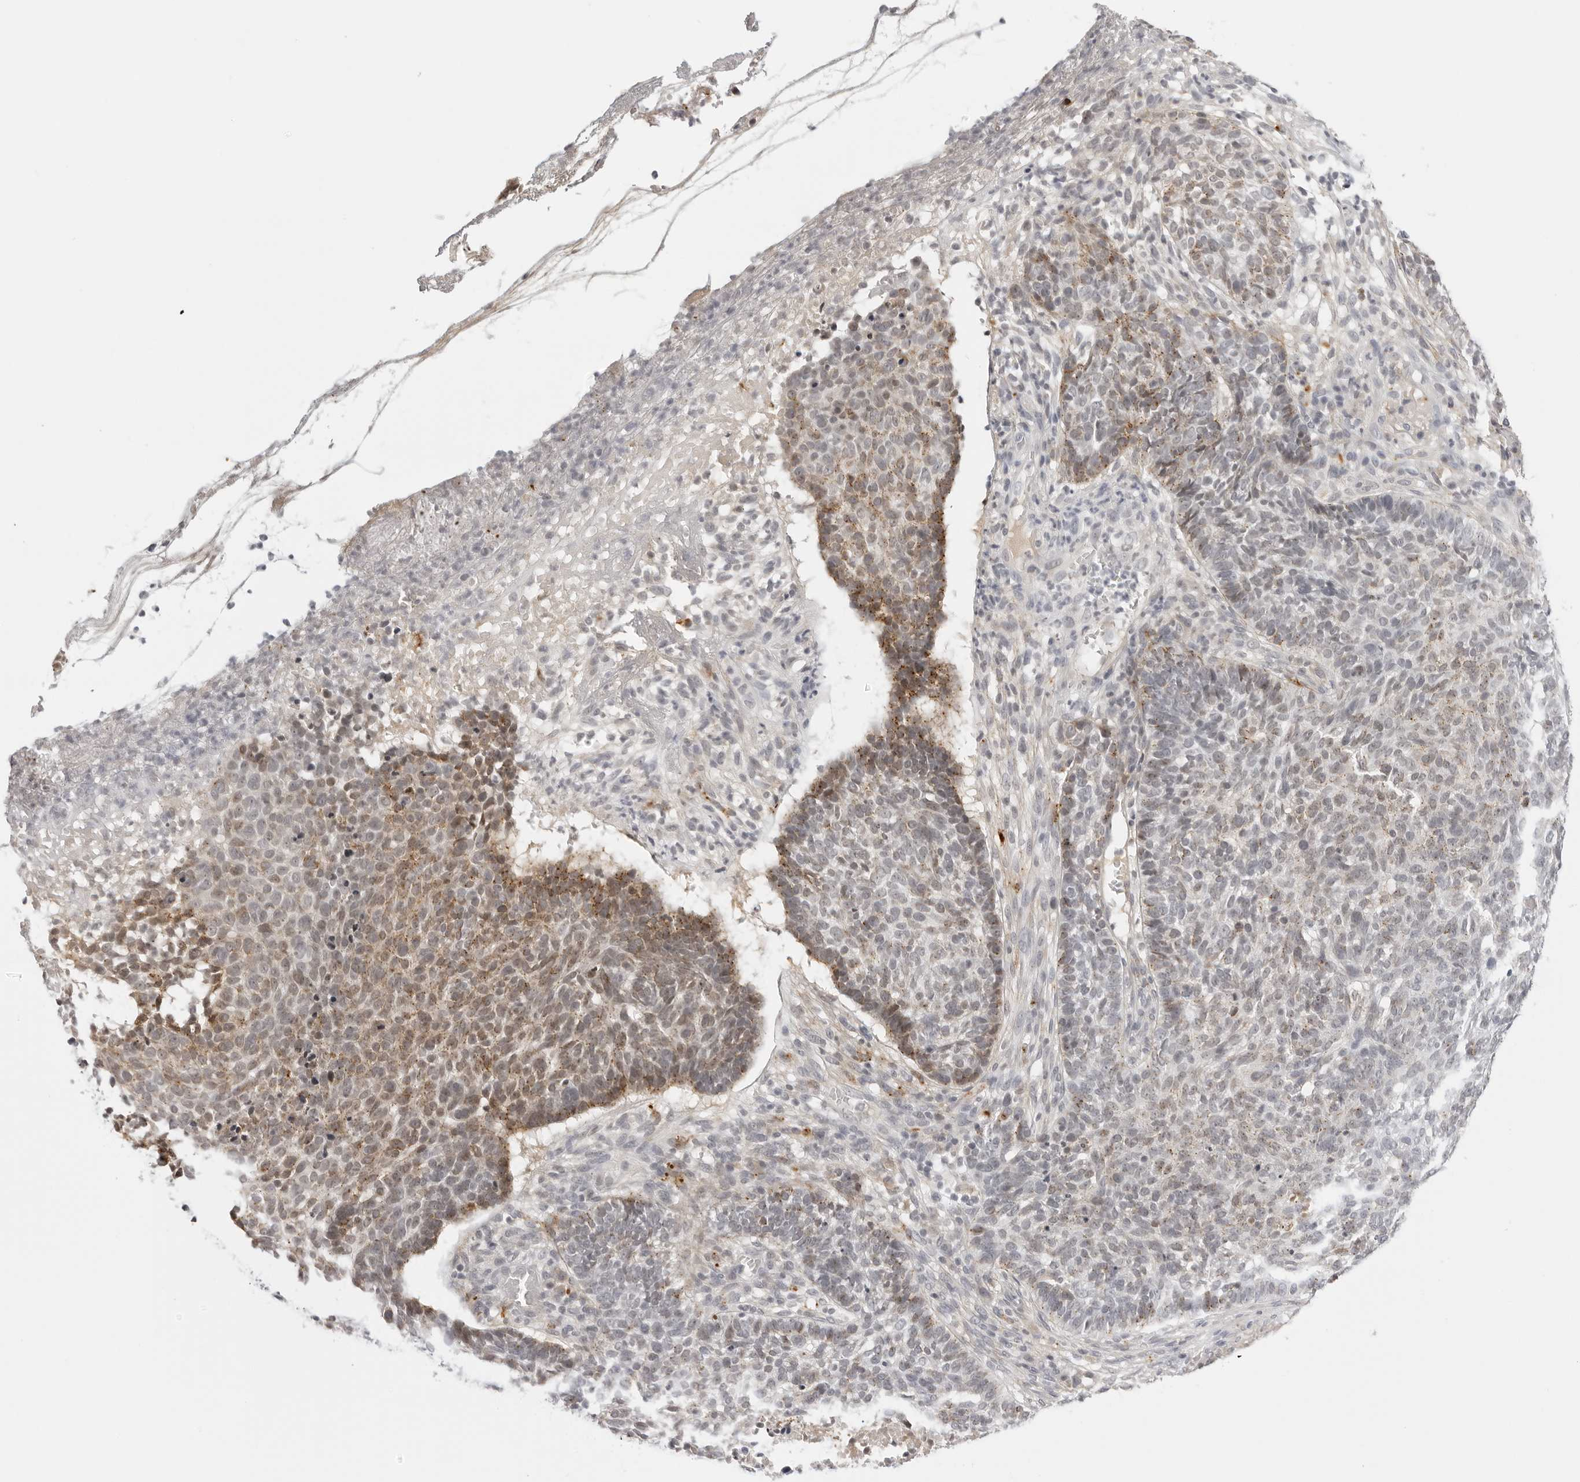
{"staining": {"intensity": "moderate", "quantity": "25%-75%", "location": "cytoplasmic/membranous"}, "tissue": "skin cancer", "cell_type": "Tumor cells", "image_type": "cancer", "snomed": [{"axis": "morphology", "description": "Basal cell carcinoma"}, {"axis": "topography", "description": "Skin"}], "caption": "IHC micrograph of skin cancer (basal cell carcinoma) stained for a protein (brown), which displays medium levels of moderate cytoplasmic/membranous positivity in about 25%-75% of tumor cells.", "gene": "STRADB", "patient": {"sex": "male", "age": 85}}